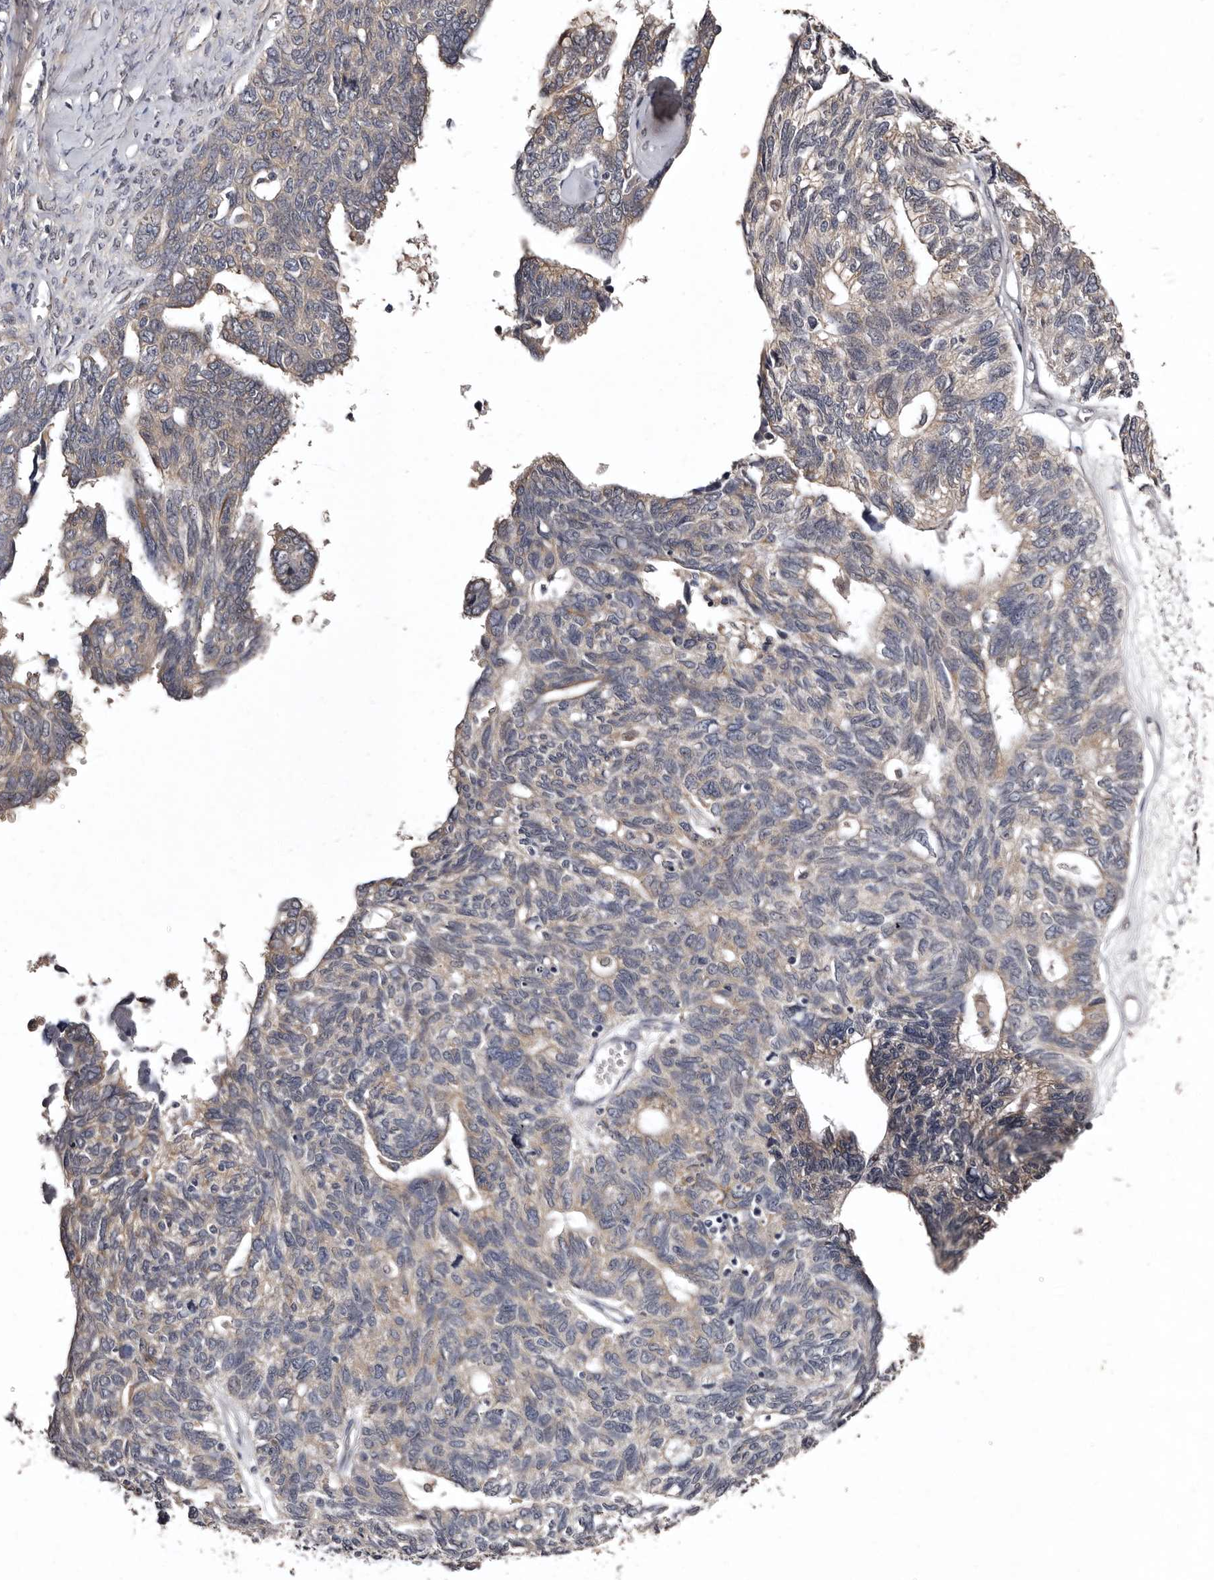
{"staining": {"intensity": "weak", "quantity": "<25%", "location": "cytoplasmic/membranous"}, "tissue": "ovarian cancer", "cell_type": "Tumor cells", "image_type": "cancer", "snomed": [{"axis": "morphology", "description": "Cystadenocarcinoma, serous, NOS"}, {"axis": "topography", "description": "Ovary"}], "caption": "Immunohistochemistry (IHC) of ovarian cancer demonstrates no staining in tumor cells.", "gene": "FAM91A1", "patient": {"sex": "female", "age": 79}}